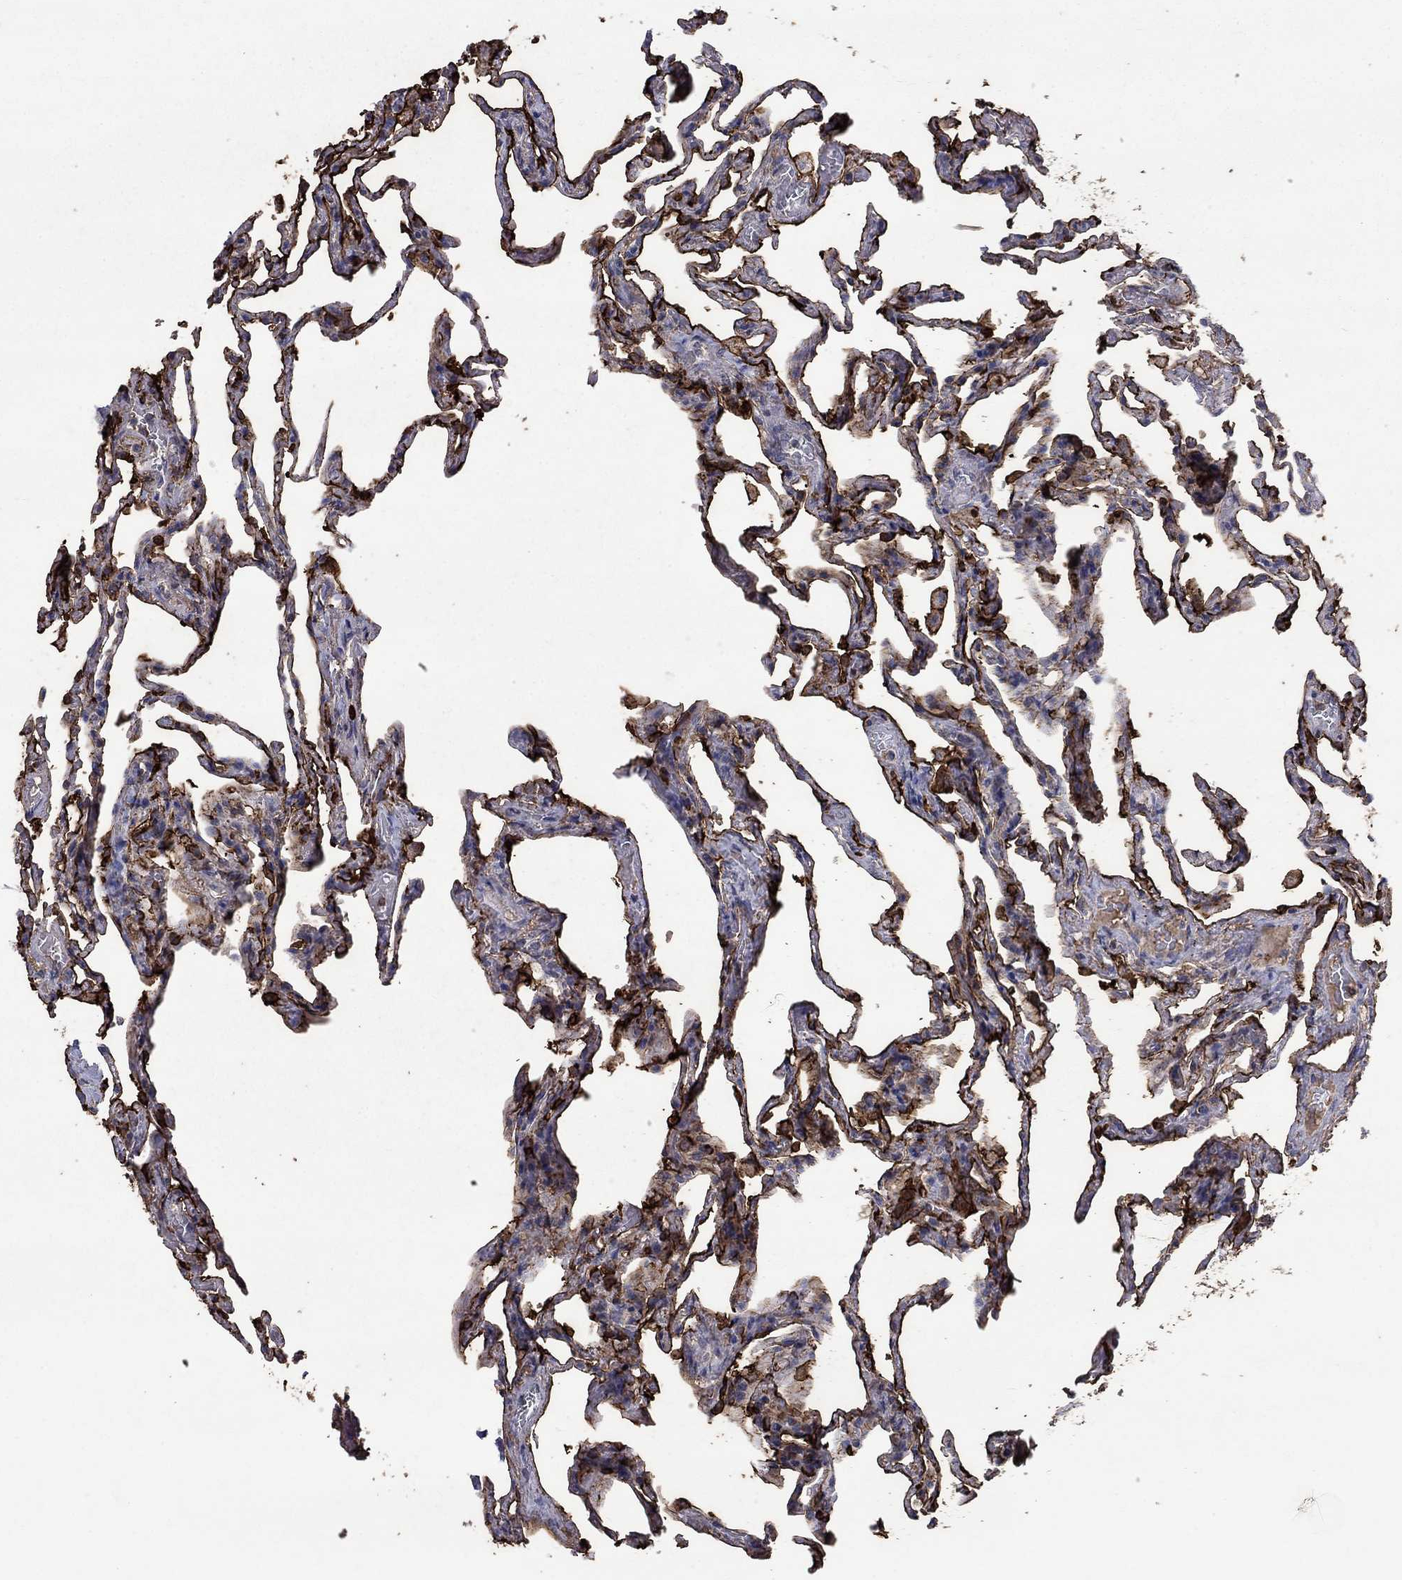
{"staining": {"intensity": "strong", "quantity": "25%-75%", "location": "cytoplasmic/membranous"}, "tissue": "lung", "cell_type": "Alveolar cells", "image_type": "normal", "snomed": [{"axis": "morphology", "description": "Normal tissue, NOS"}, {"axis": "topography", "description": "Lung"}], "caption": "IHC of benign human lung demonstrates high levels of strong cytoplasmic/membranous positivity in about 25%-75% of alveolar cells.", "gene": "CD24", "patient": {"sex": "female", "age": 43}}